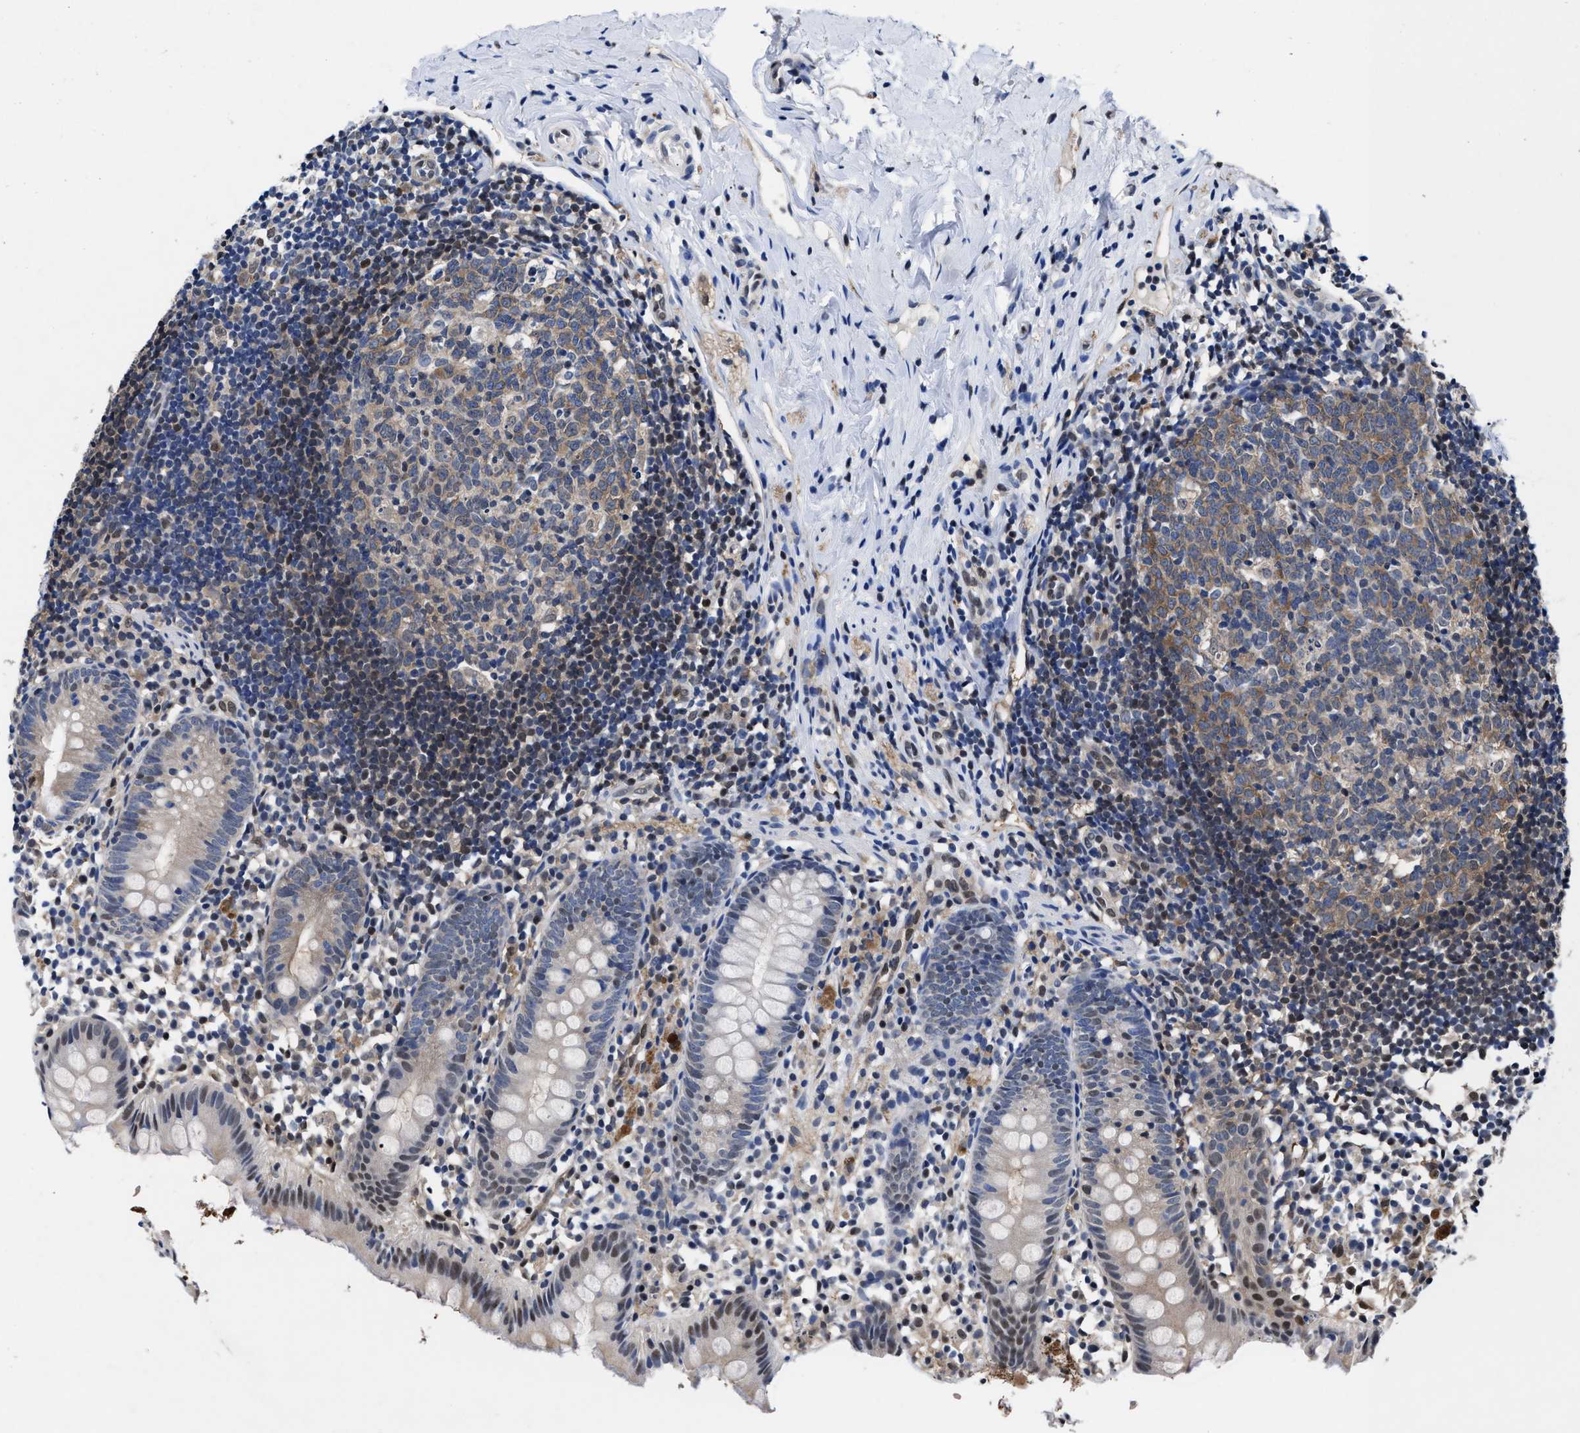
{"staining": {"intensity": "moderate", "quantity": "<25%", "location": "nuclear"}, "tissue": "appendix", "cell_type": "Glandular cells", "image_type": "normal", "snomed": [{"axis": "morphology", "description": "Normal tissue, NOS"}, {"axis": "topography", "description": "Appendix"}], "caption": "A photomicrograph showing moderate nuclear staining in about <25% of glandular cells in unremarkable appendix, as visualized by brown immunohistochemical staining.", "gene": "ACLY", "patient": {"sex": "female", "age": 20}}